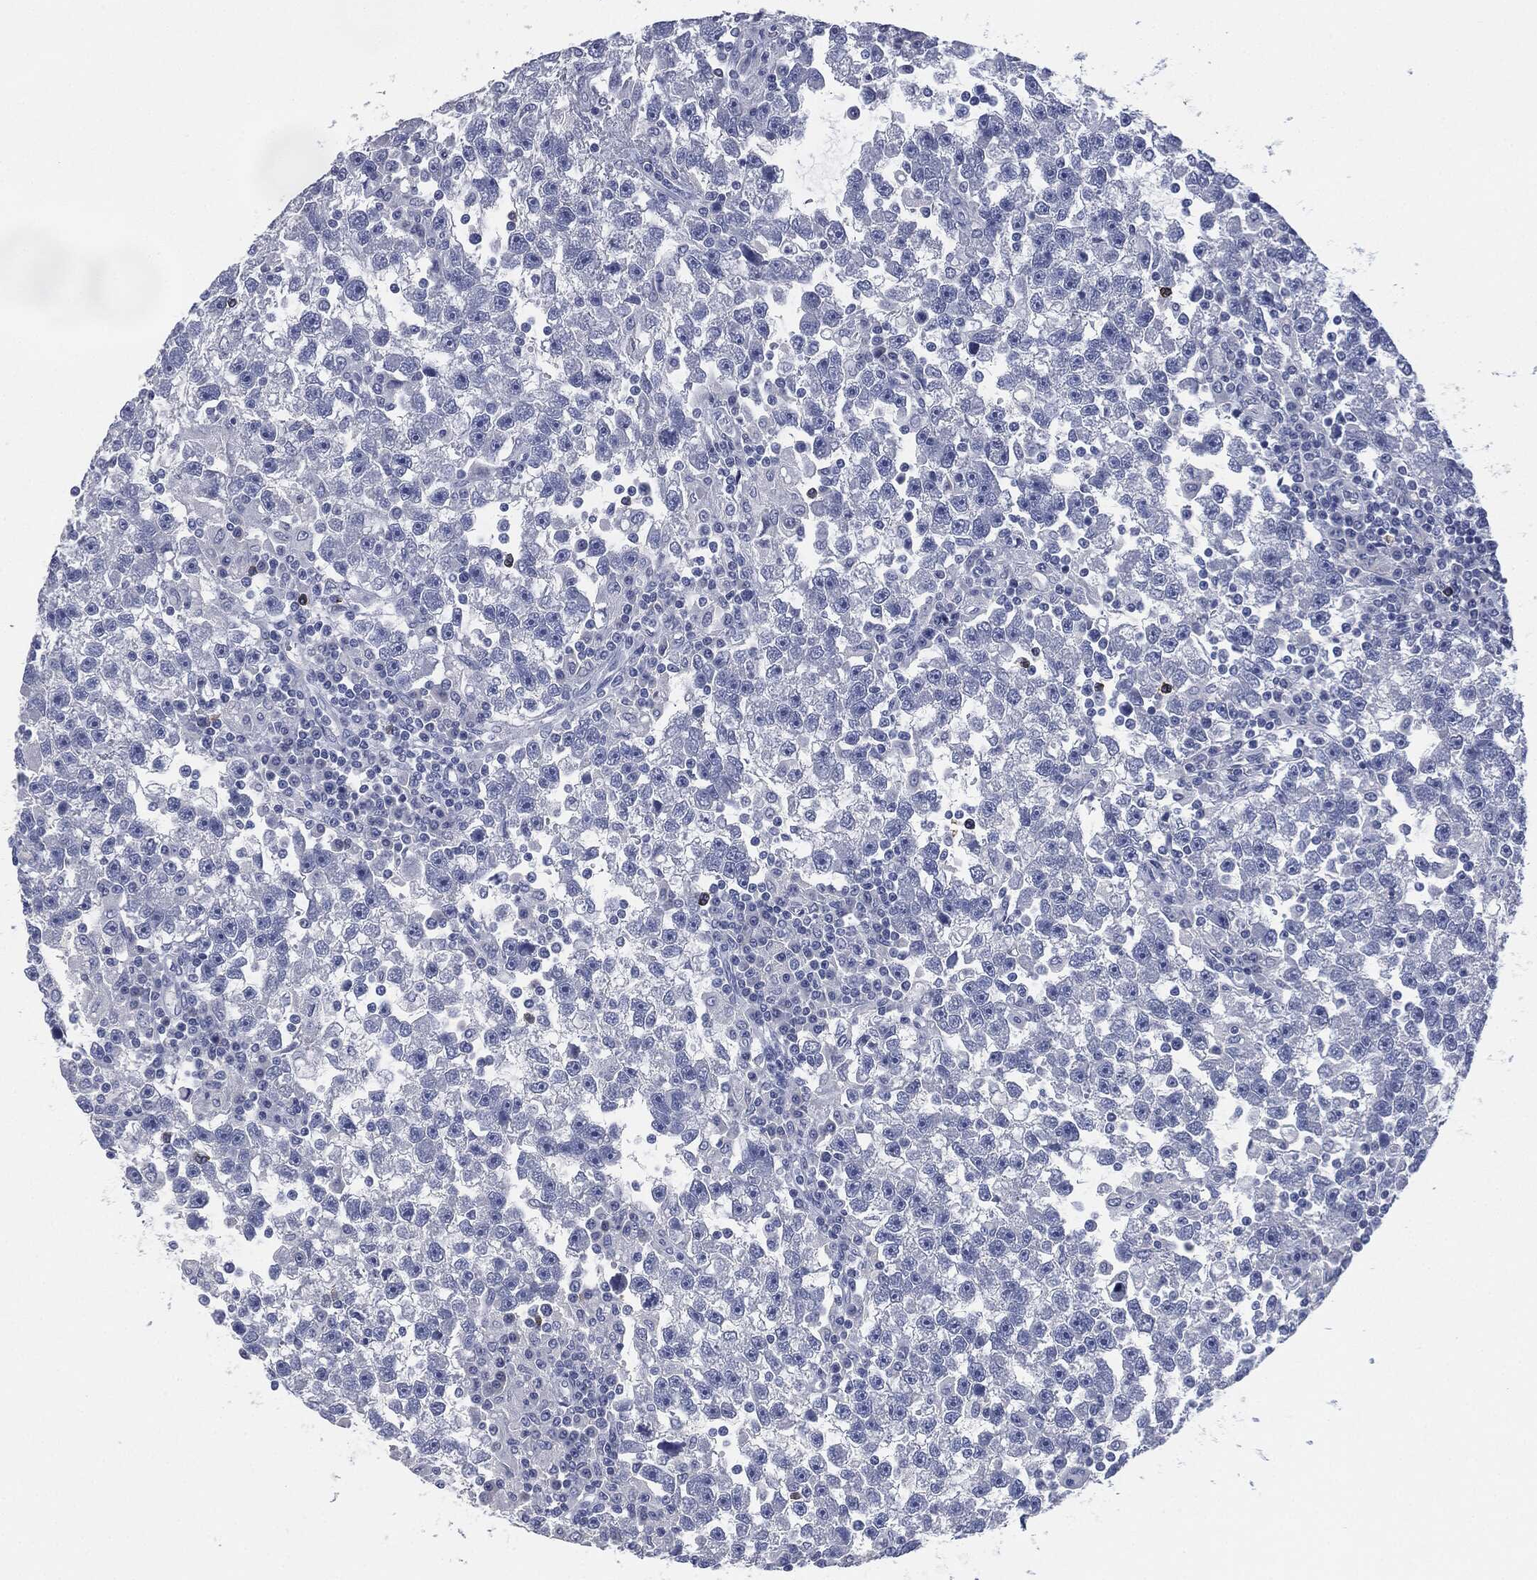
{"staining": {"intensity": "negative", "quantity": "none", "location": "none"}, "tissue": "testis cancer", "cell_type": "Tumor cells", "image_type": "cancer", "snomed": [{"axis": "morphology", "description": "Seminoma, NOS"}, {"axis": "topography", "description": "Testis"}], "caption": "Testis cancer (seminoma) was stained to show a protein in brown. There is no significant expression in tumor cells. The staining is performed using DAB brown chromogen with nuclei counter-stained in using hematoxylin.", "gene": "CEACAM8", "patient": {"sex": "male", "age": 47}}